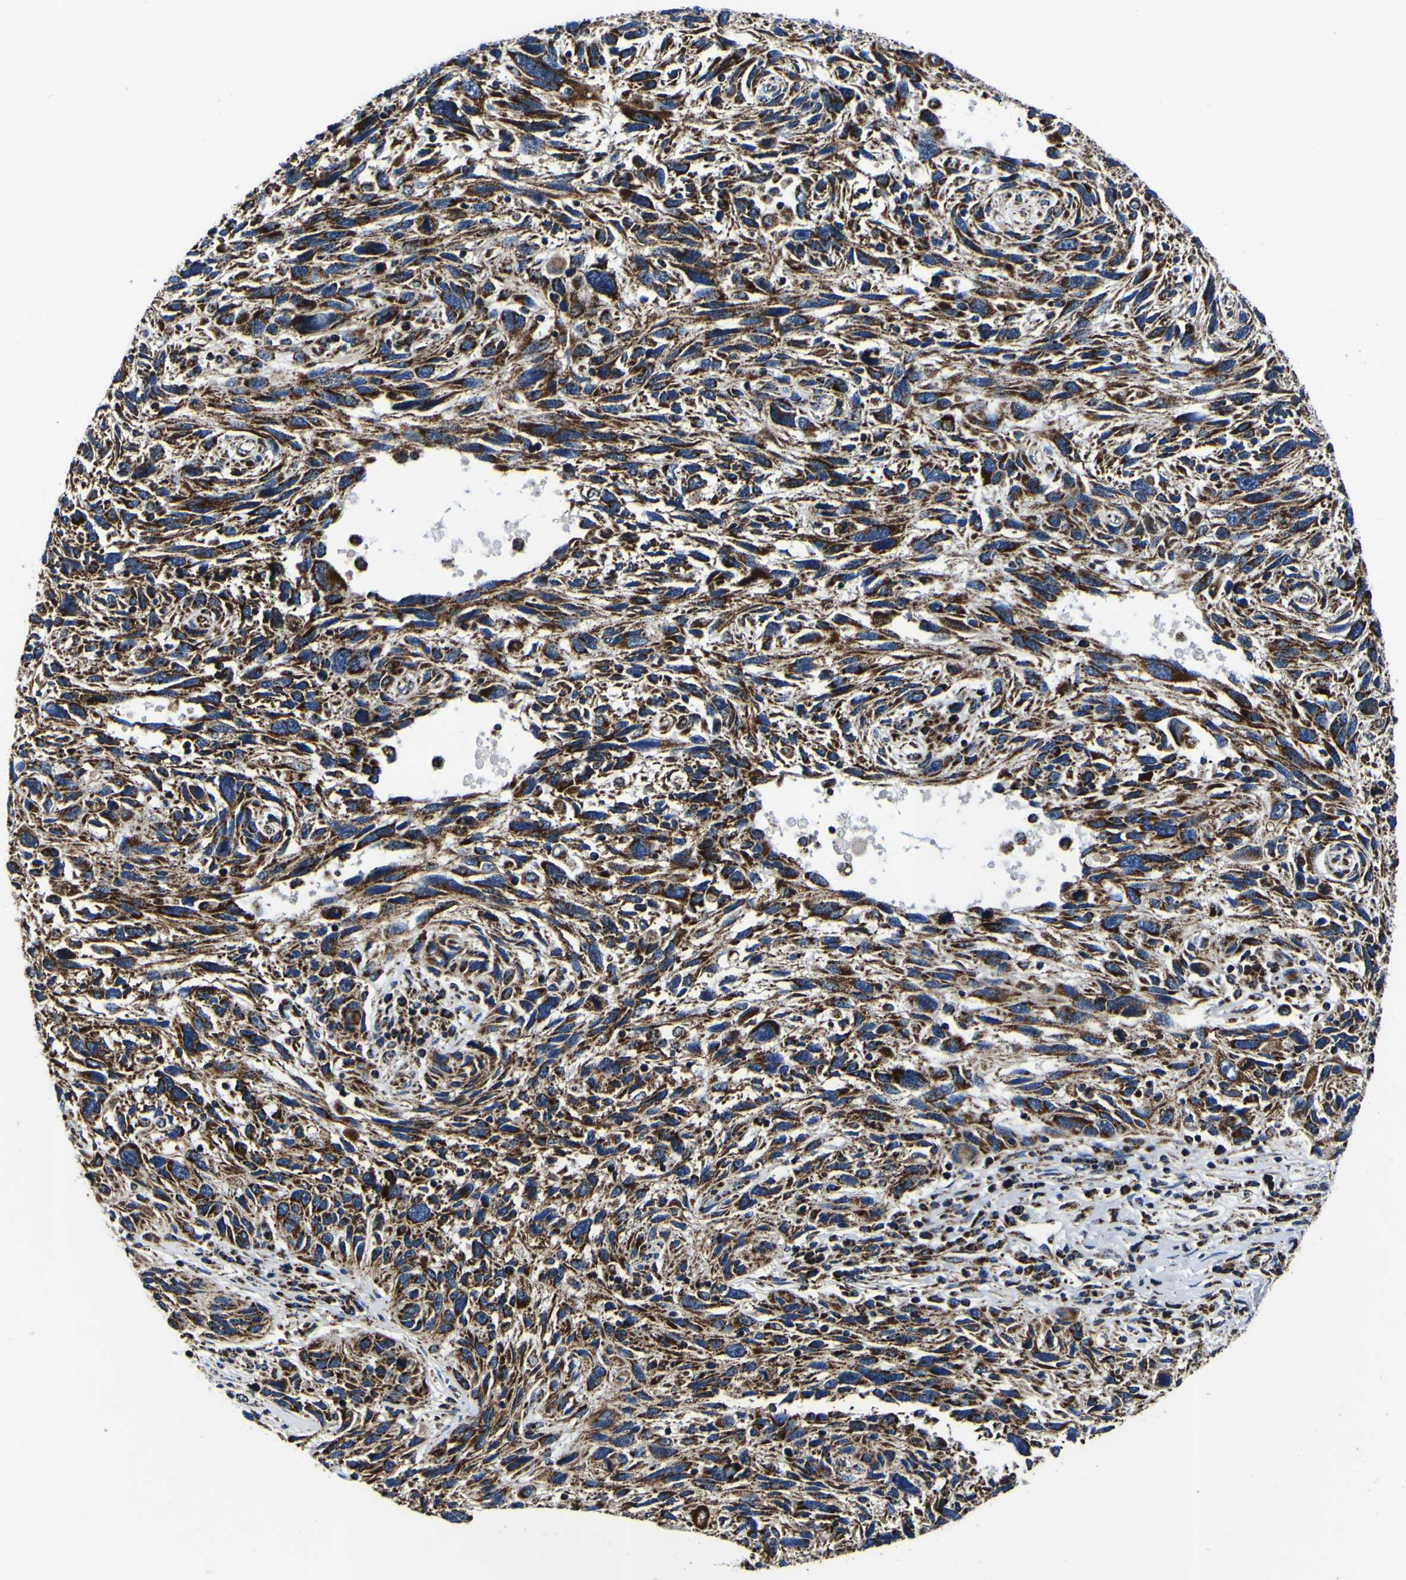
{"staining": {"intensity": "strong", "quantity": ">75%", "location": "cytoplasmic/membranous"}, "tissue": "melanoma", "cell_type": "Tumor cells", "image_type": "cancer", "snomed": [{"axis": "morphology", "description": "Malignant melanoma, NOS"}, {"axis": "topography", "description": "Skin"}], "caption": "Protein analysis of malignant melanoma tissue exhibits strong cytoplasmic/membranous staining in about >75% of tumor cells.", "gene": "PTRH2", "patient": {"sex": "male", "age": 53}}